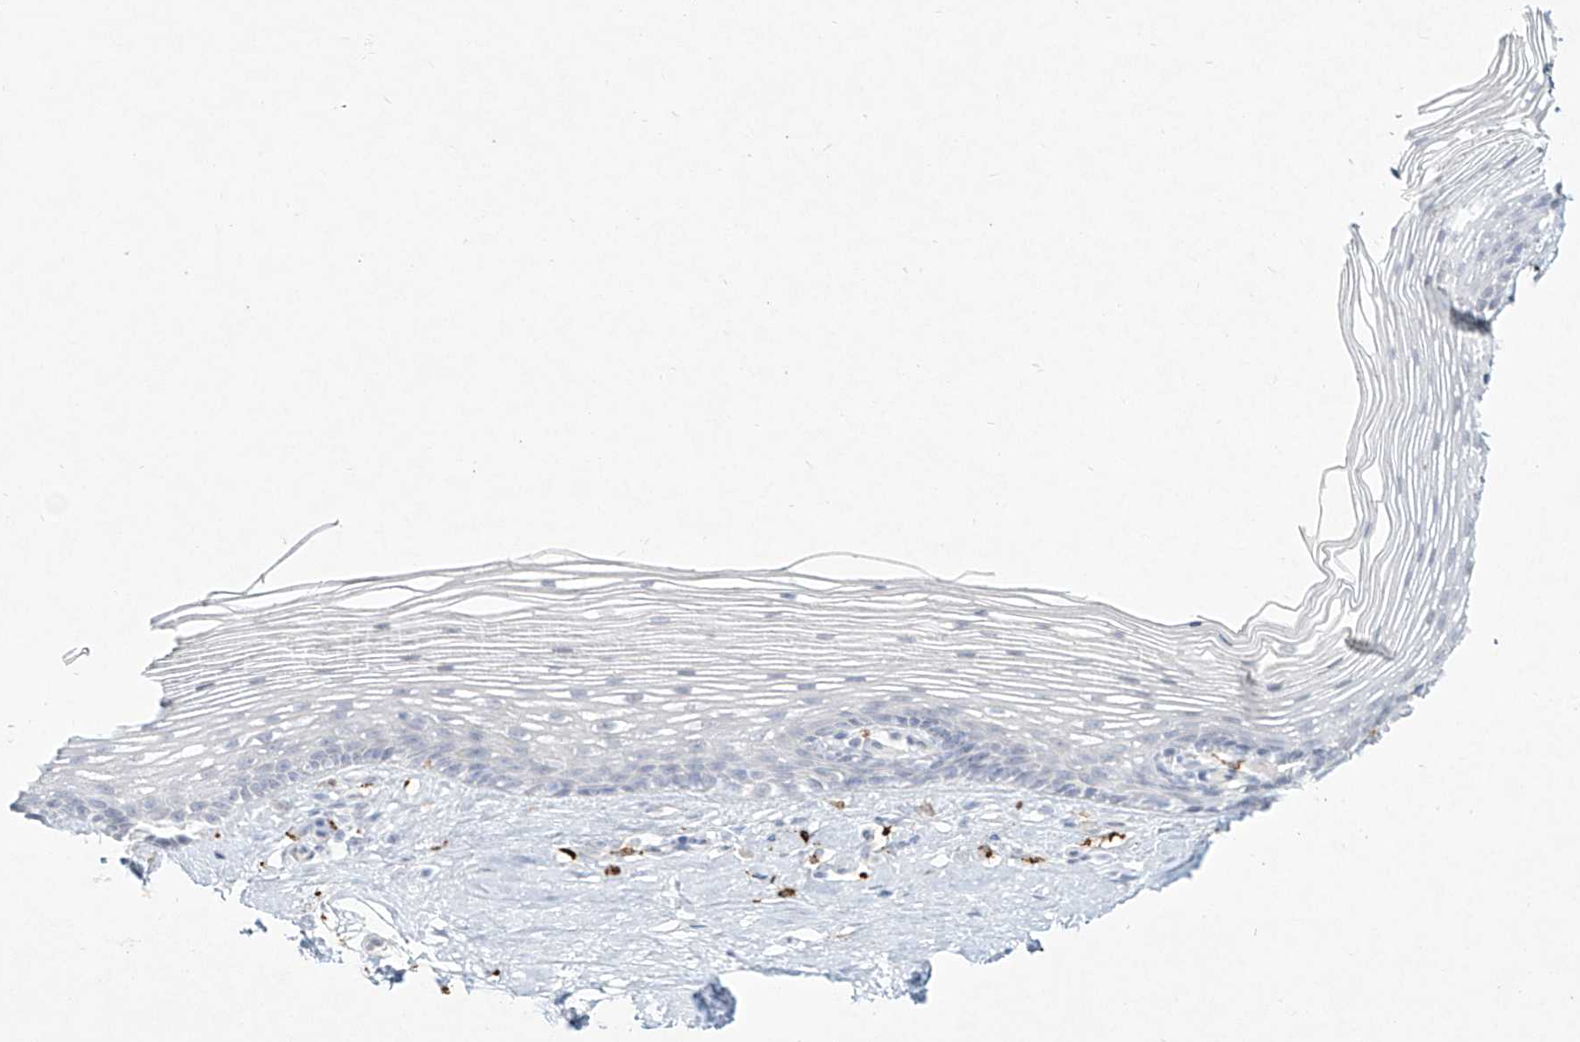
{"staining": {"intensity": "negative", "quantity": "none", "location": "none"}, "tissue": "vagina", "cell_type": "Squamous epithelial cells", "image_type": "normal", "snomed": [{"axis": "morphology", "description": "Normal tissue, NOS"}, {"axis": "topography", "description": "Vagina"}], "caption": "A histopathology image of human vagina is negative for staining in squamous epithelial cells.", "gene": "CD209", "patient": {"sex": "female", "age": 46}}